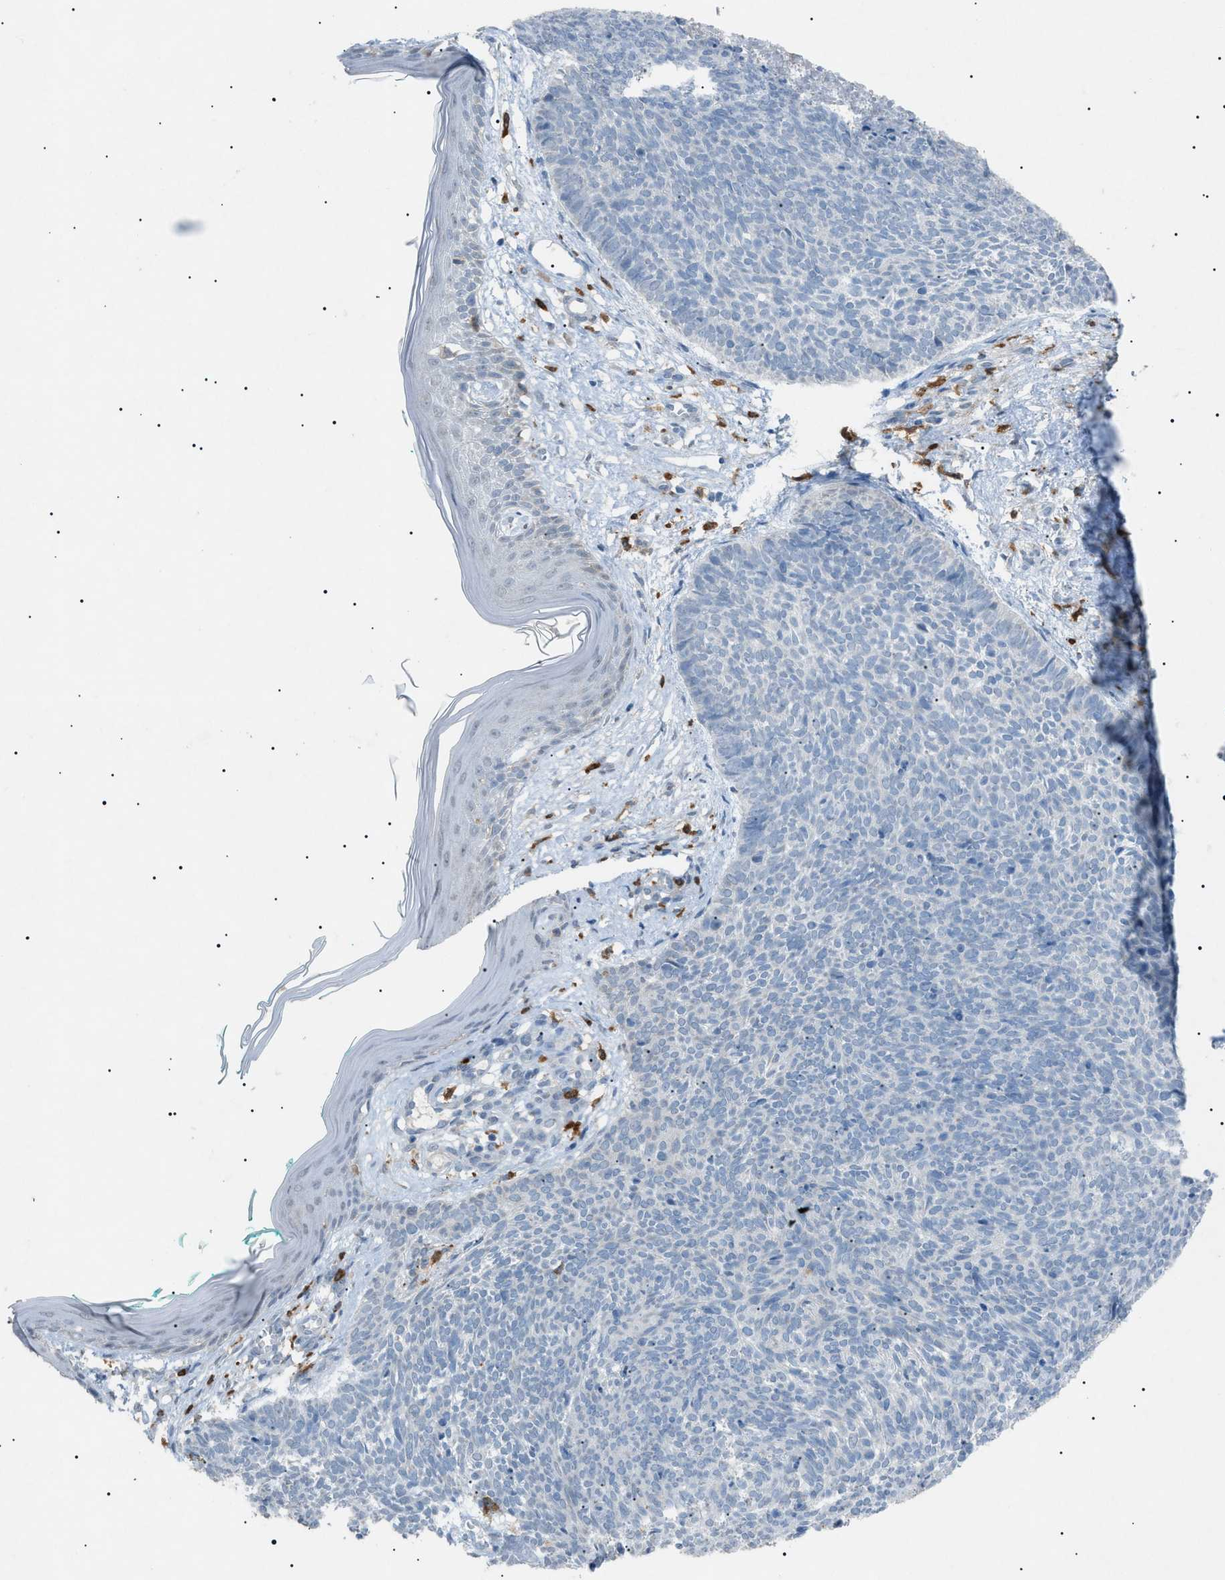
{"staining": {"intensity": "negative", "quantity": "none", "location": "none"}, "tissue": "skin cancer", "cell_type": "Tumor cells", "image_type": "cancer", "snomed": [{"axis": "morphology", "description": "Basal cell carcinoma"}, {"axis": "topography", "description": "Skin"}], "caption": "This micrograph is of skin basal cell carcinoma stained with IHC to label a protein in brown with the nuclei are counter-stained blue. There is no expression in tumor cells.", "gene": "BTK", "patient": {"sex": "male", "age": 60}}